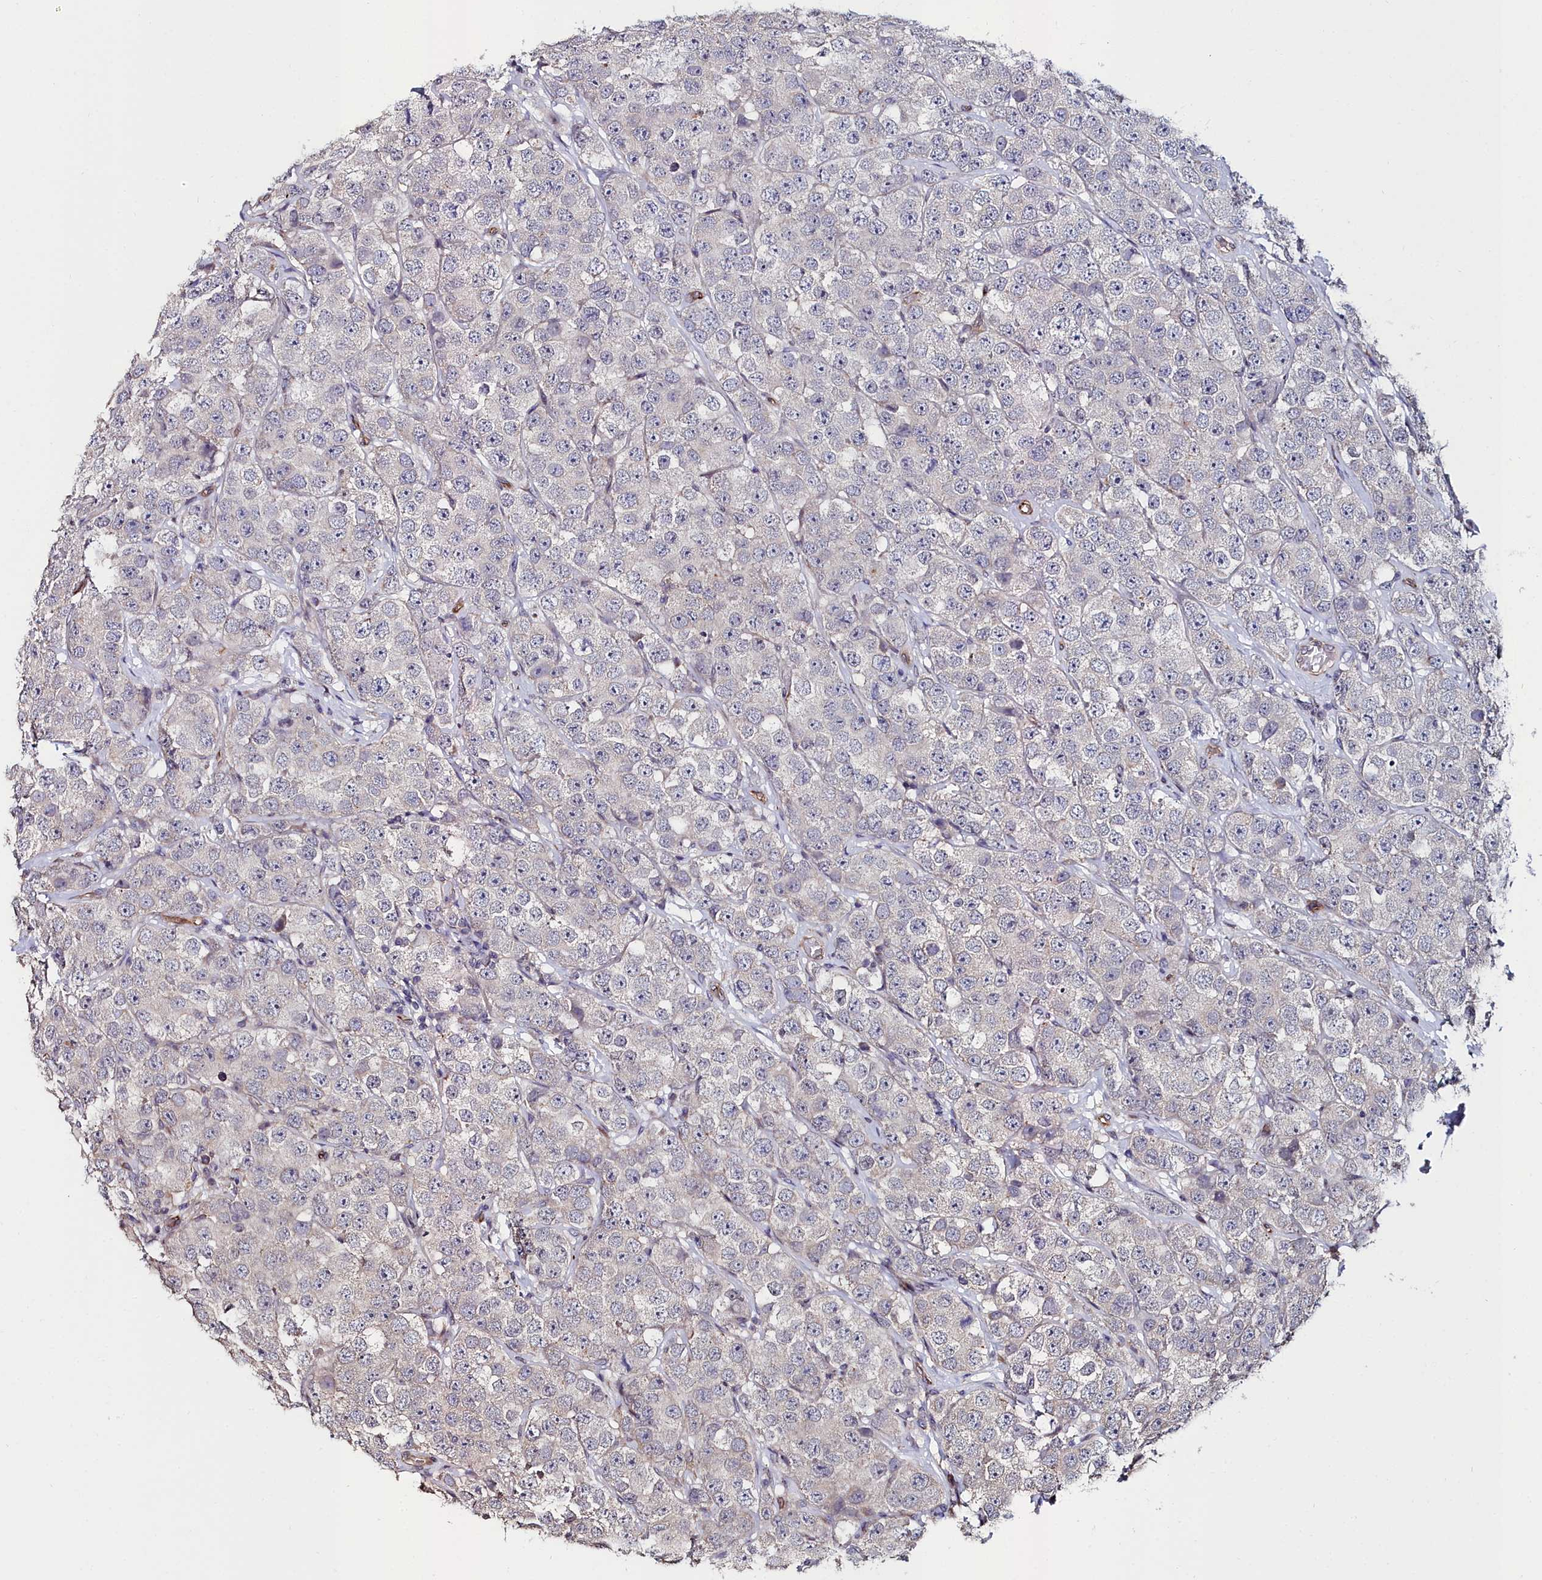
{"staining": {"intensity": "negative", "quantity": "none", "location": "none"}, "tissue": "testis cancer", "cell_type": "Tumor cells", "image_type": "cancer", "snomed": [{"axis": "morphology", "description": "Seminoma, NOS"}, {"axis": "topography", "description": "Testis"}], "caption": "The micrograph exhibits no significant positivity in tumor cells of testis seminoma.", "gene": "C4orf19", "patient": {"sex": "male", "age": 28}}